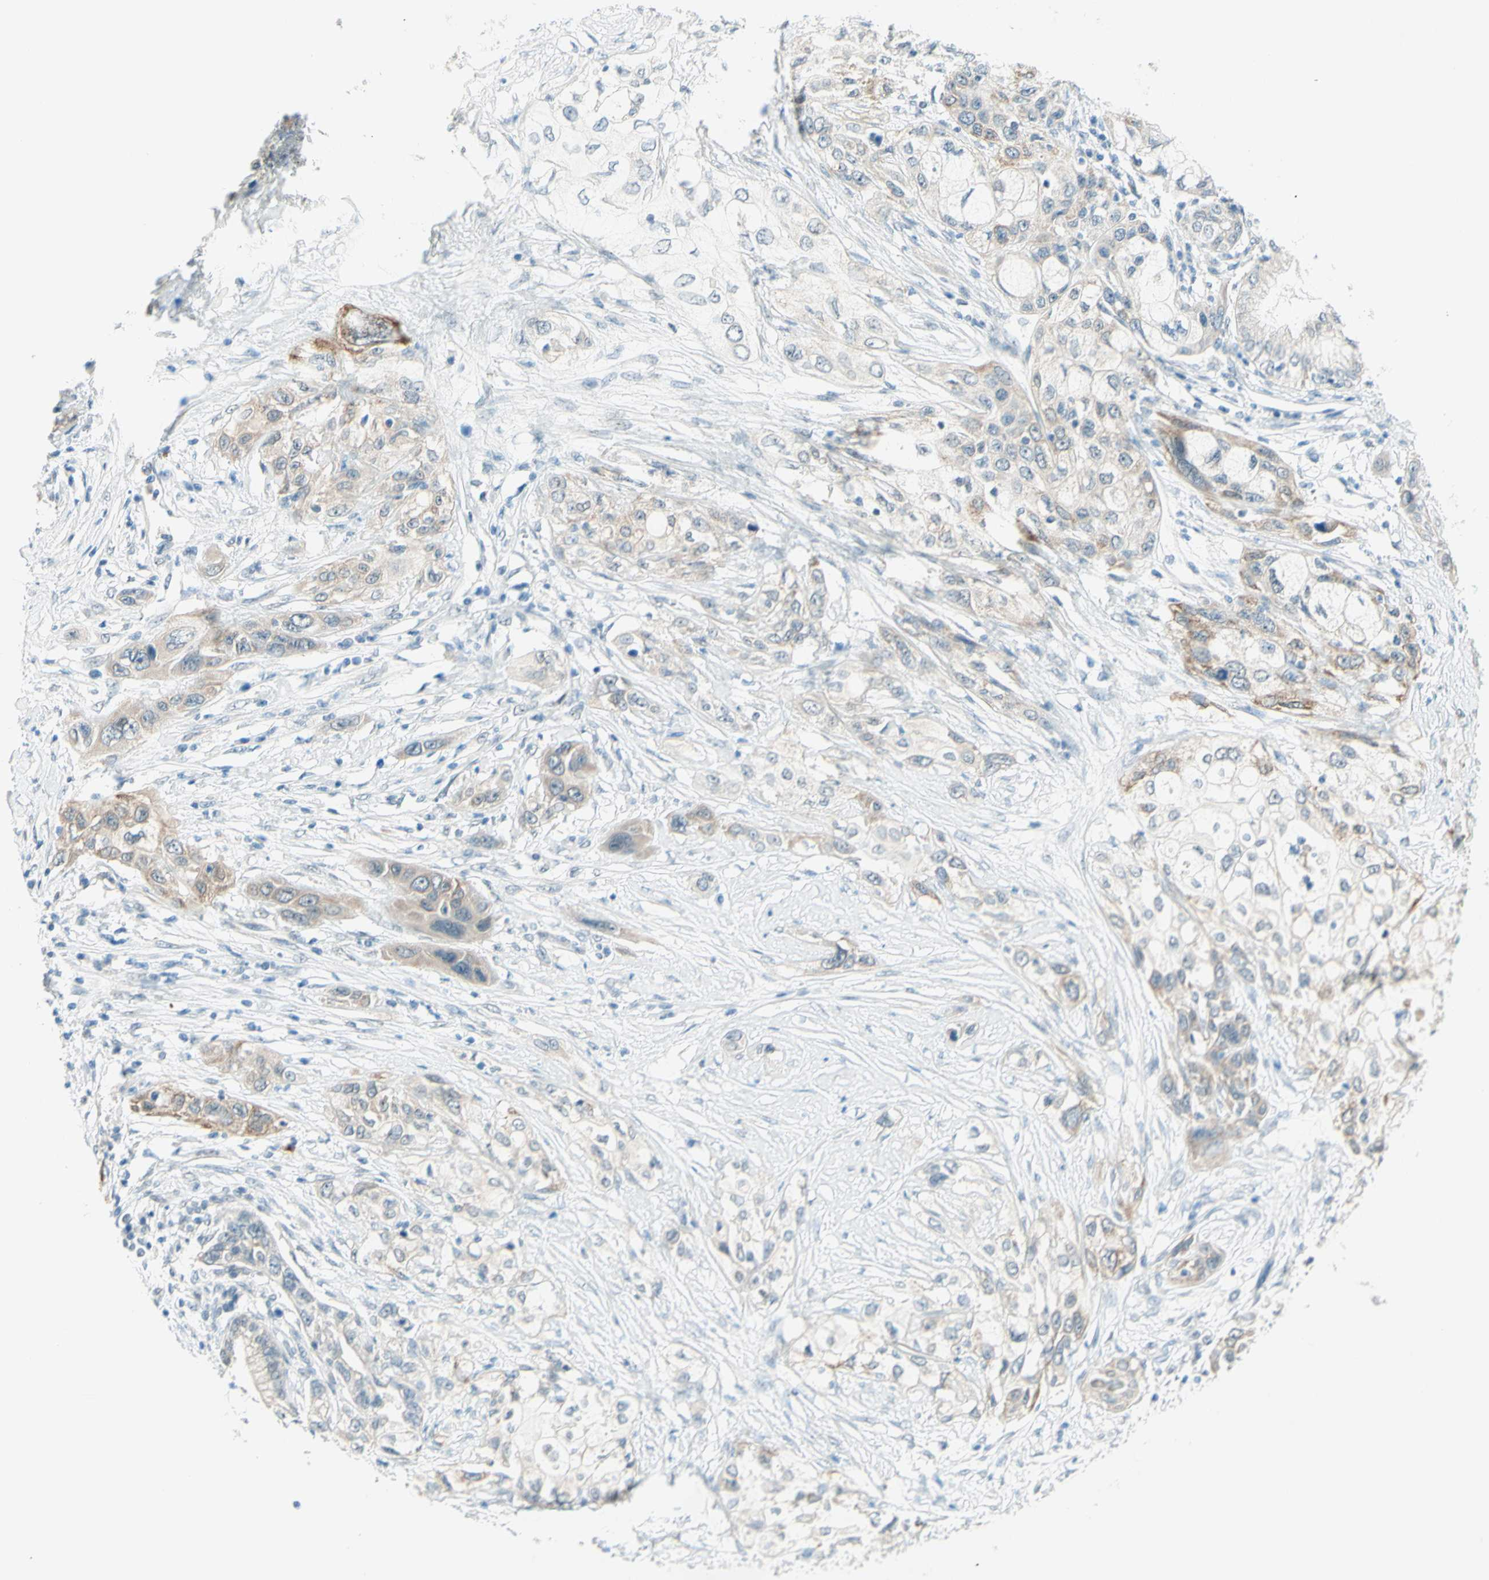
{"staining": {"intensity": "weak", "quantity": "25%-75%", "location": "cytoplasmic/membranous"}, "tissue": "pancreatic cancer", "cell_type": "Tumor cells", "image_type": "cancer", "snomed": [{"axis": "morphology", "description": "Adenocarcinoma, NOS"}, {"axis": "topography", "description": "Pancreas"}], "caption": "Adenocarcinoma (pancreatic) was stained to show a protein in brown. There is low levels of weak cytoplasmic/membranous expression in about 25%-75% of tumor cells. (DAB IHC with brightfield microscopy, high magnification).", "gene": "JPH1", "patient": {"sex": "female", "age": 70}}